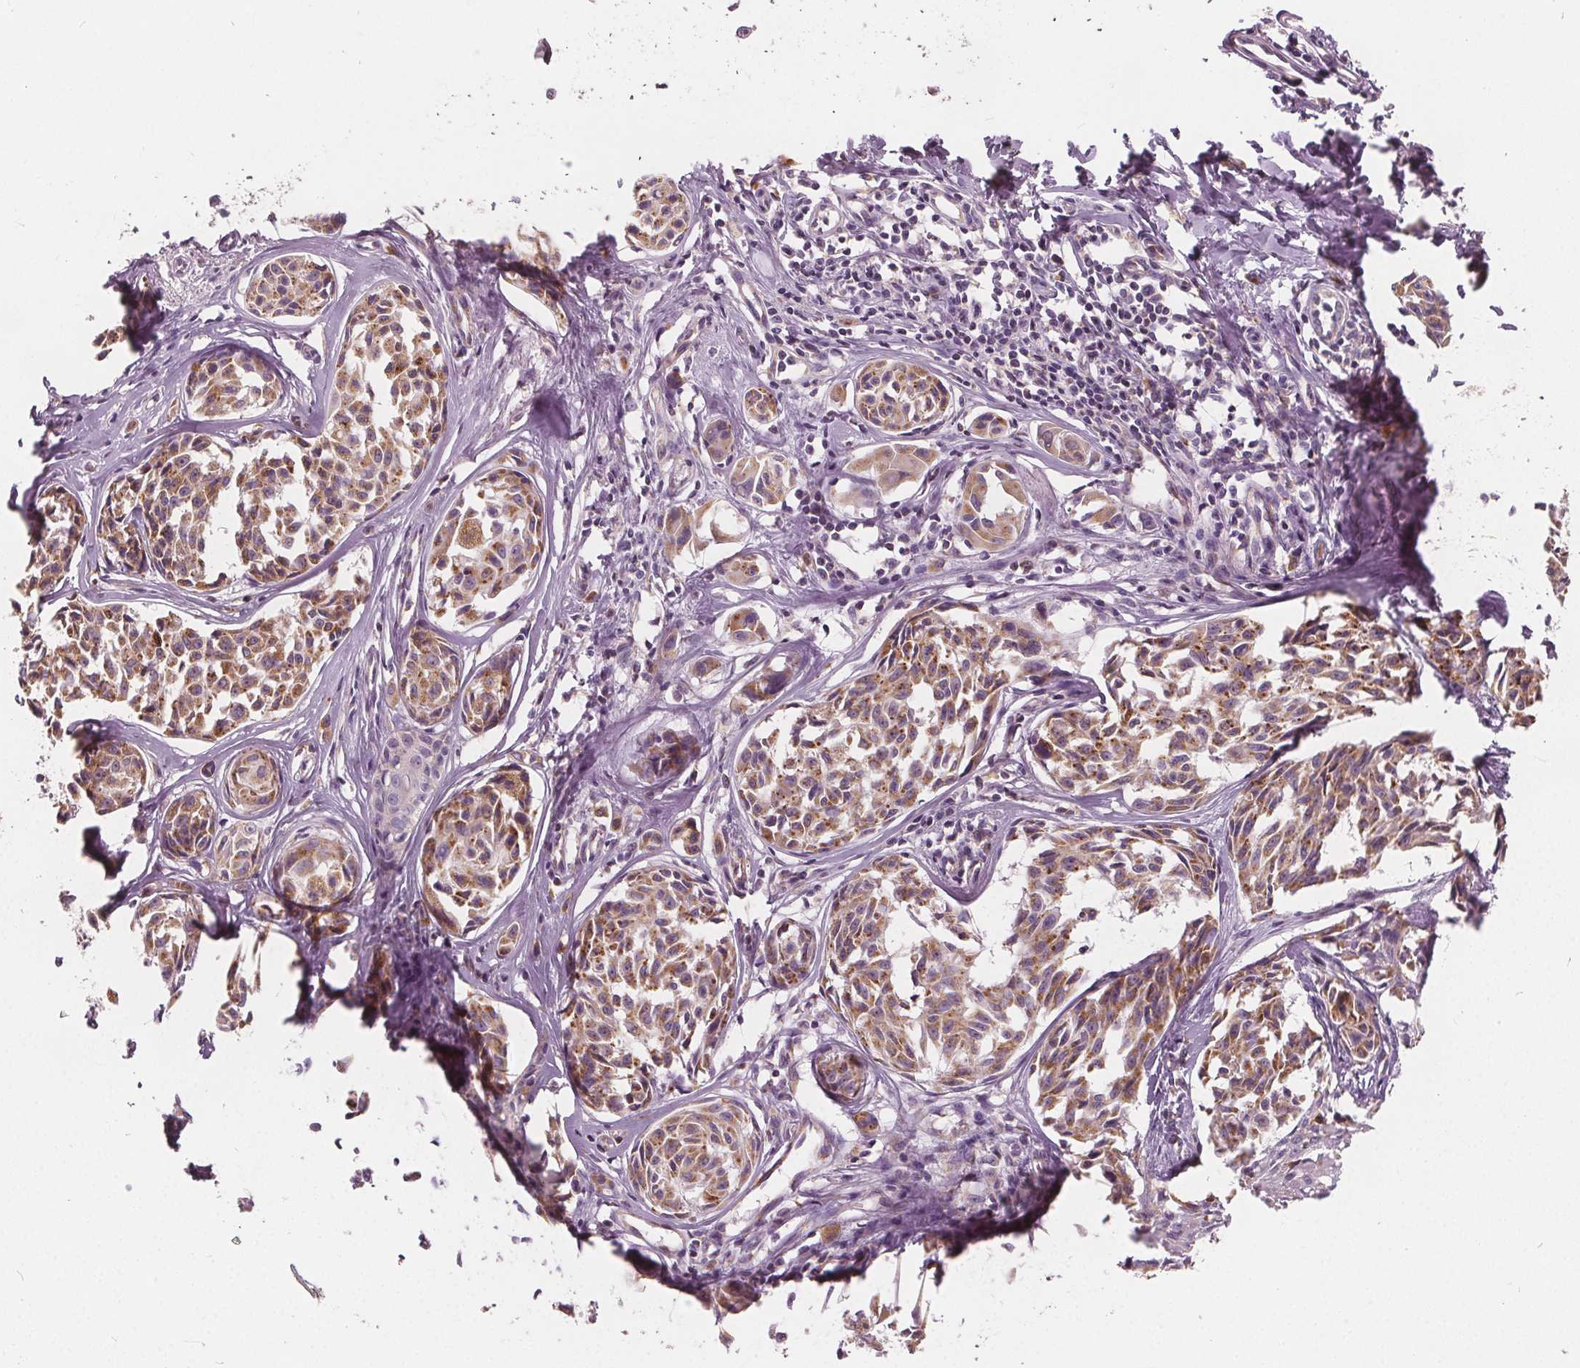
{"staining": {"intensity": "moderate", "quantity": ">75%", "location": "cytoplasmic/membranous"}, "tissue": "melanoma", "cell_type": "Tumor cells", "image_type": "cancer", "snomed": [{"axis": "morphology", "description": "Malignant melanoma, NOS"}, {"axis": "topography", "description": "Skin"}], "caption": "Tumor cells show moderate cytoplasmic/membranous positivity in about >75% of cells in malignant melanoma.", "gene": "ECI2", "patient": {"sex": "male", "age": 51}}